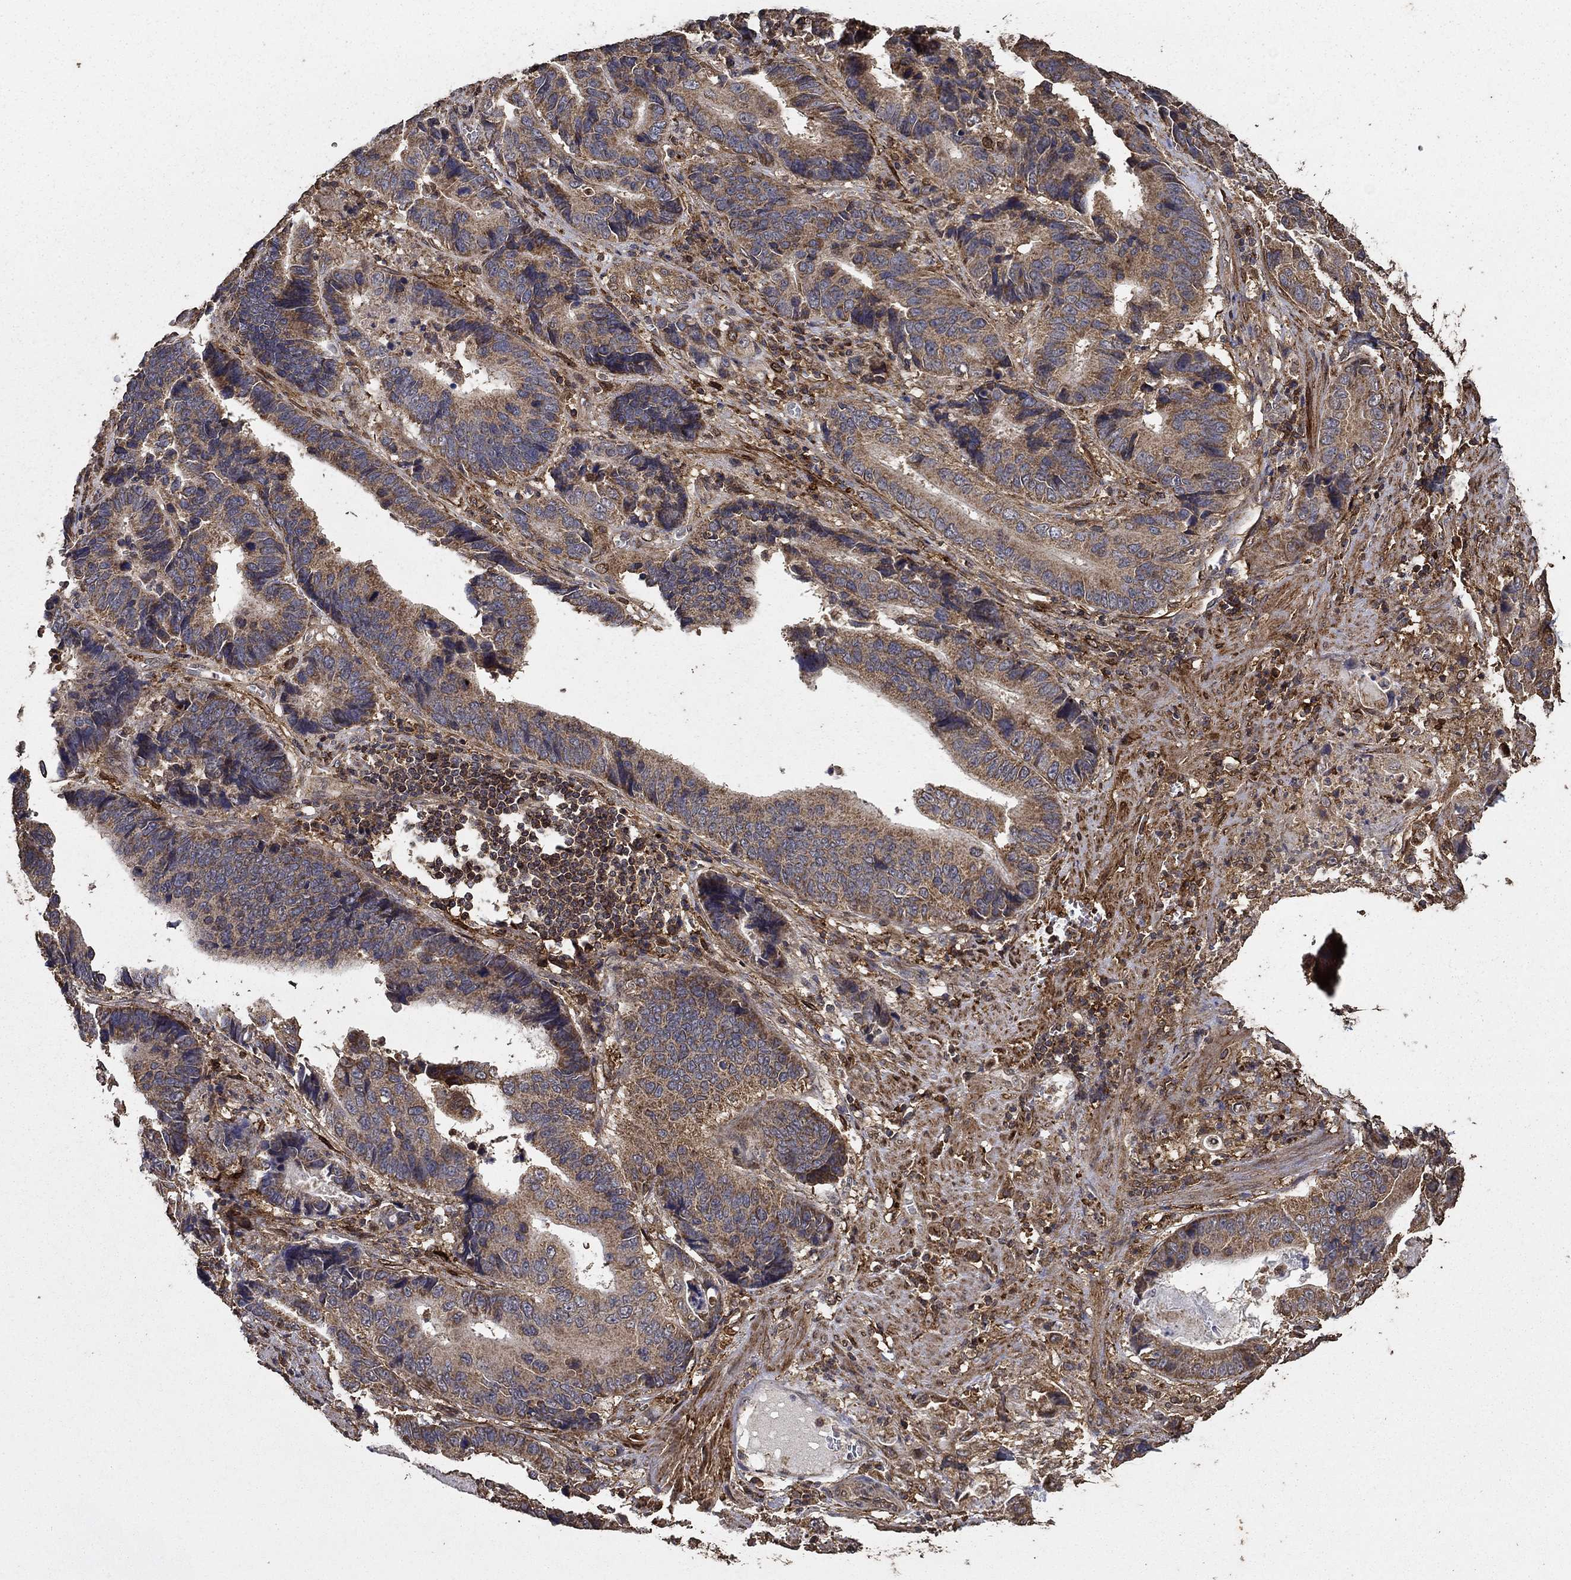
{"staining": {"intensity": "moderate", "quantity": ">75%", "location": "cytoplasmic/membranous"}, "tissue": "stomach cancer", "cell_type": "Tumor cells", "image_type": "cancer", "snomed": [{"axis": "morphology", "description": "Adenocarcinoma, NOS"}, {"axis": "topography", "description": "Stomach"}], "caption": "Stomach cancer was stained to show a protein in brown. There is medium levels of moderate cytoplasmic/membranous expression in approximately >75% of tumor cells.", "gene": "IFRD1", "patient": {"sex": "male", "age": 84}}